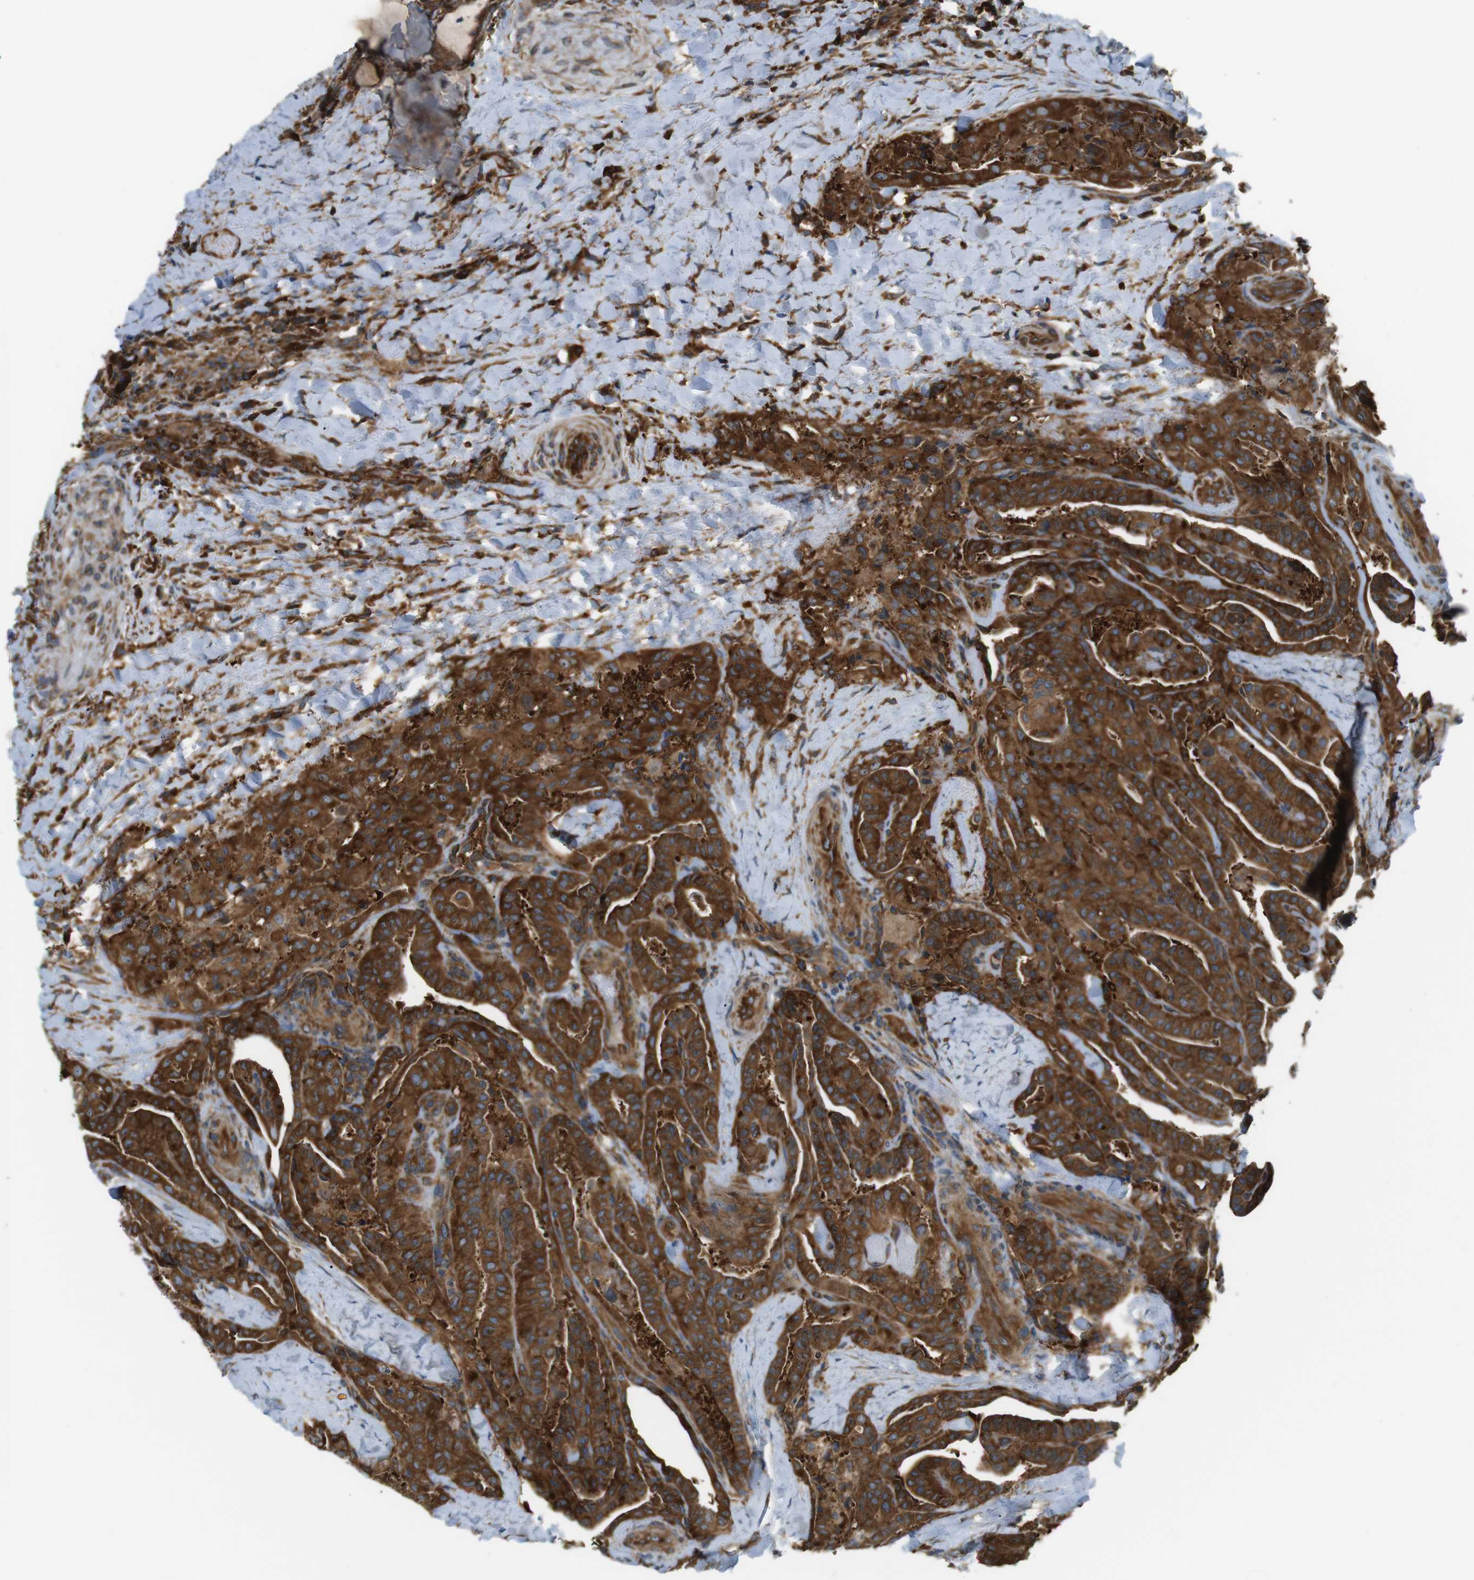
{"staining": {"intensity": "strong", "quantity": ">75%", "location": "cytoplasmic/membranous"}, "tissue": "thyroid cancer", "cell_type": "Tumor cells", "image_type": "cancer", "snomed": [{"axis": "morphology", "description": "Papillary adenocarcinoma, NOS"}, {"axis": "topography", "description": "Thyroid gland"}], "caption": "DAB immunohistochemical staining of human thyroid cancer (papillary adenocarcinoma) shows strong cytoplasmic/membranous protein expression in approximately >75% of tumor cells. The protein of interest is stained brown, and the nuclei are stained in blue (DAB (3,3'-diaminobenzidine) IHC with brightfield microscopy, high magnification).", "gene": "TSC1", "patient": {"sex": "male", "age": 77}}